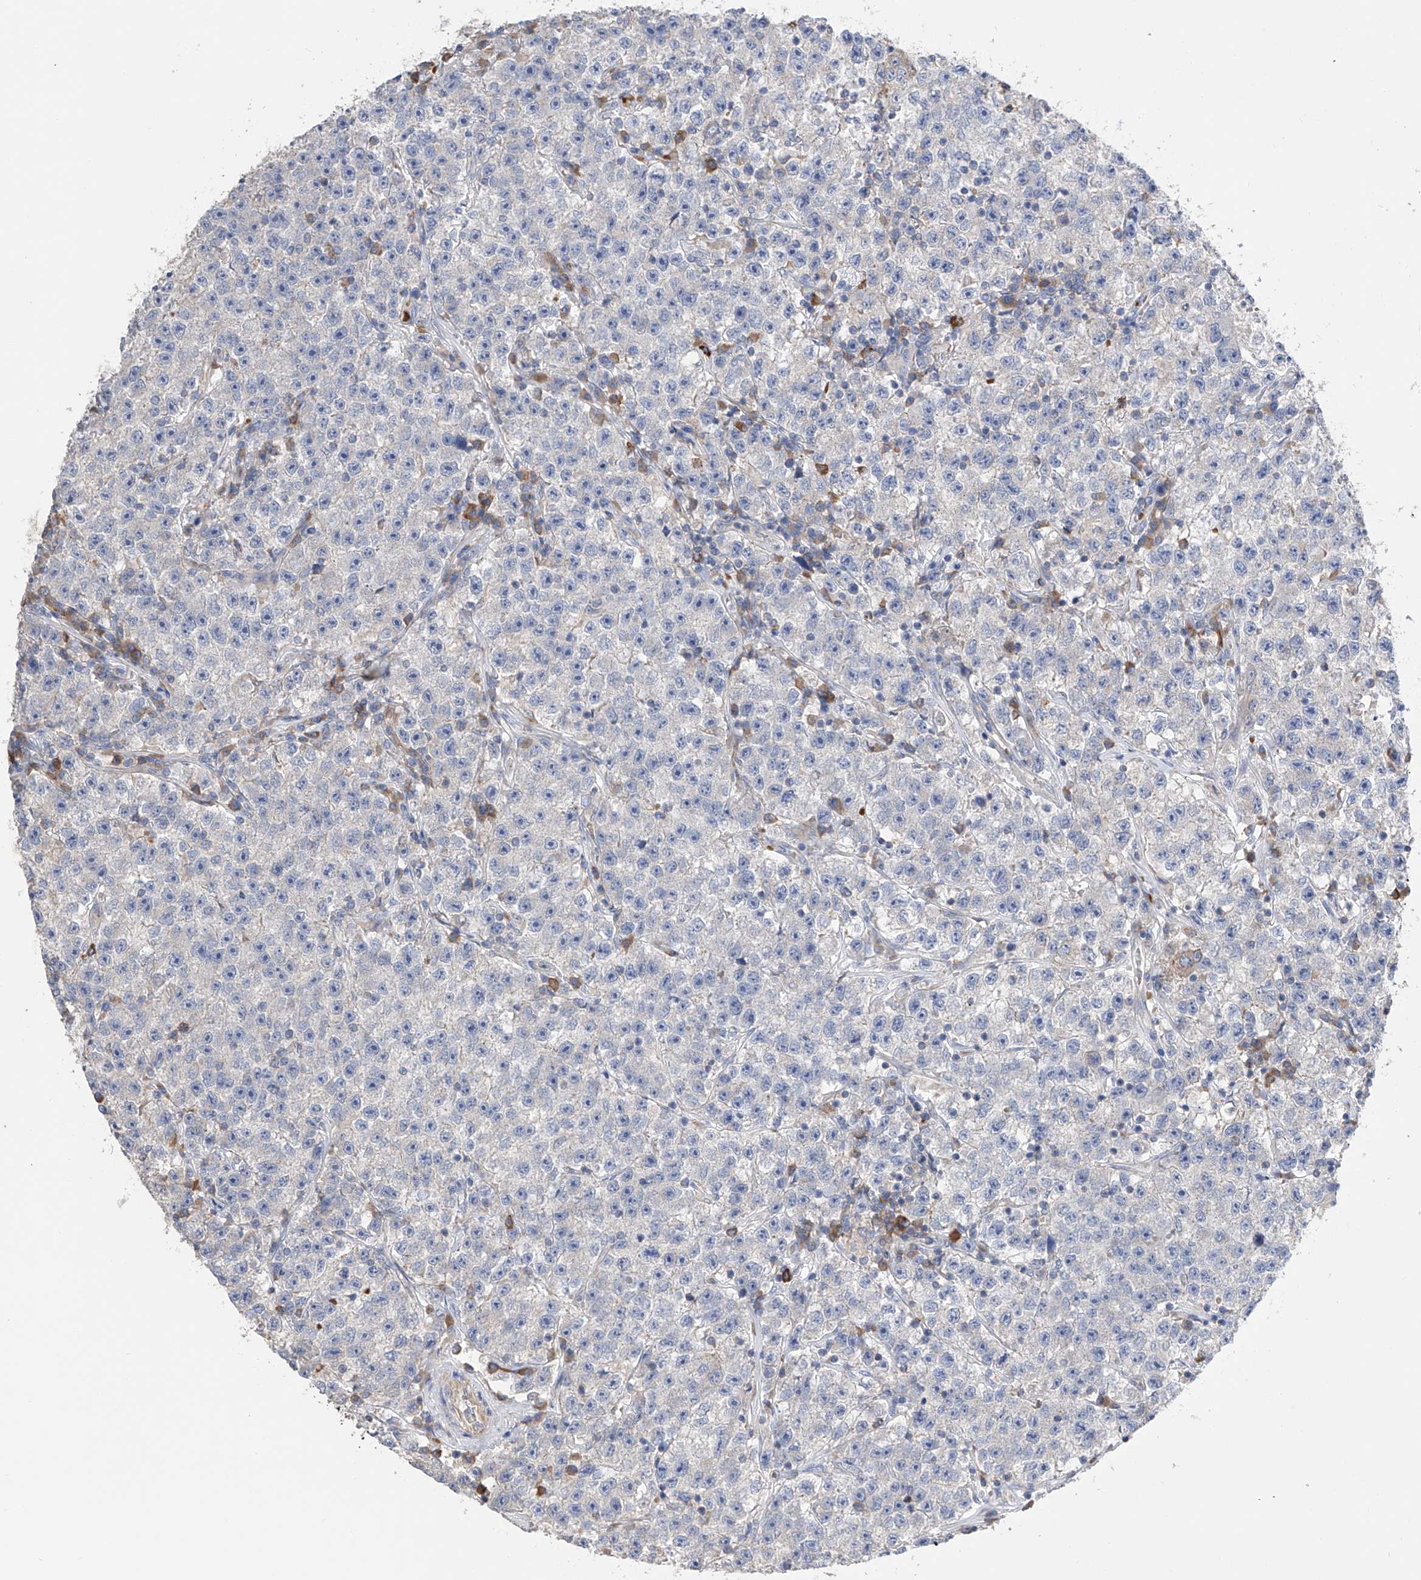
{"staining": {"intensity": "negative", "quantity": "none", "location": "none"}, "tissue": "testis cancer", "cell_type": "Tumor cells", "image_type": "cancer", "snomed": [{"axis": "morphology", "description": "Seminoma, NOS"}, {"axis": "topography", "description": "Testis"}], "caption": "Tumor cells show no significant protein staining in testis cancer.", "gene": "NFATC4", "patient": {"sex": "male", "age": 22}}